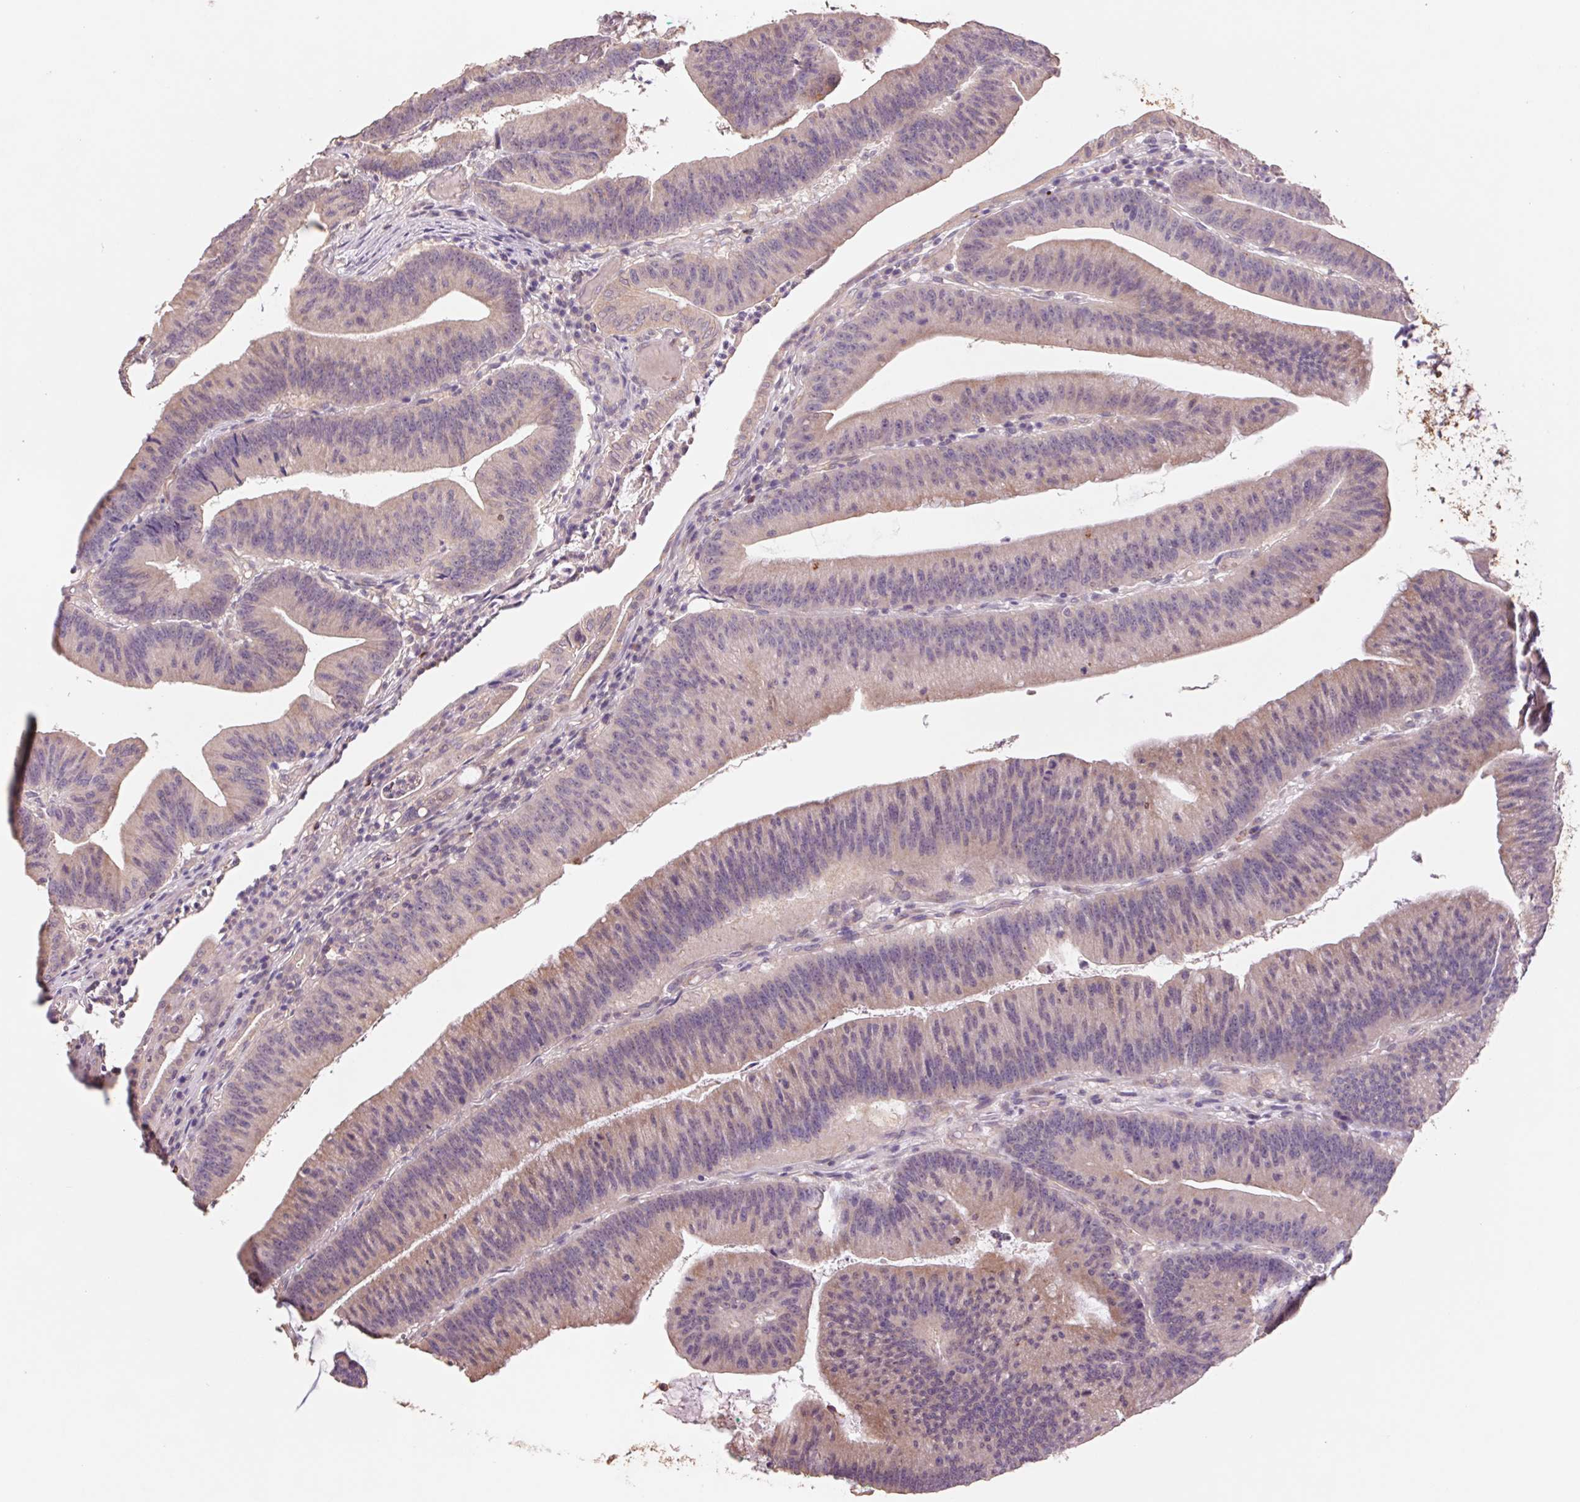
{"staining": {"intensity": "weak", "quantity": "25%-75%", "location": "cytoplasmic/membranous"}, "tissue": "colorectal cancer", "cell_type": "Tumor cells", "image_type": "cancer", "snomed": [{"axis": "morphology", "description": "Adenocarcinoma, NOS"}, {"axis": "topography", "description": "Colon"}], "caption": "An image showing weak cytoplasmic/membranous positivity in approximately 25%-75% of tumor cells in colorectal adenocarcinoma, as visualized by brown immunohistochemical staining.", "gene": "GRM2", "patient": {"sex": "female", "age": 78}}